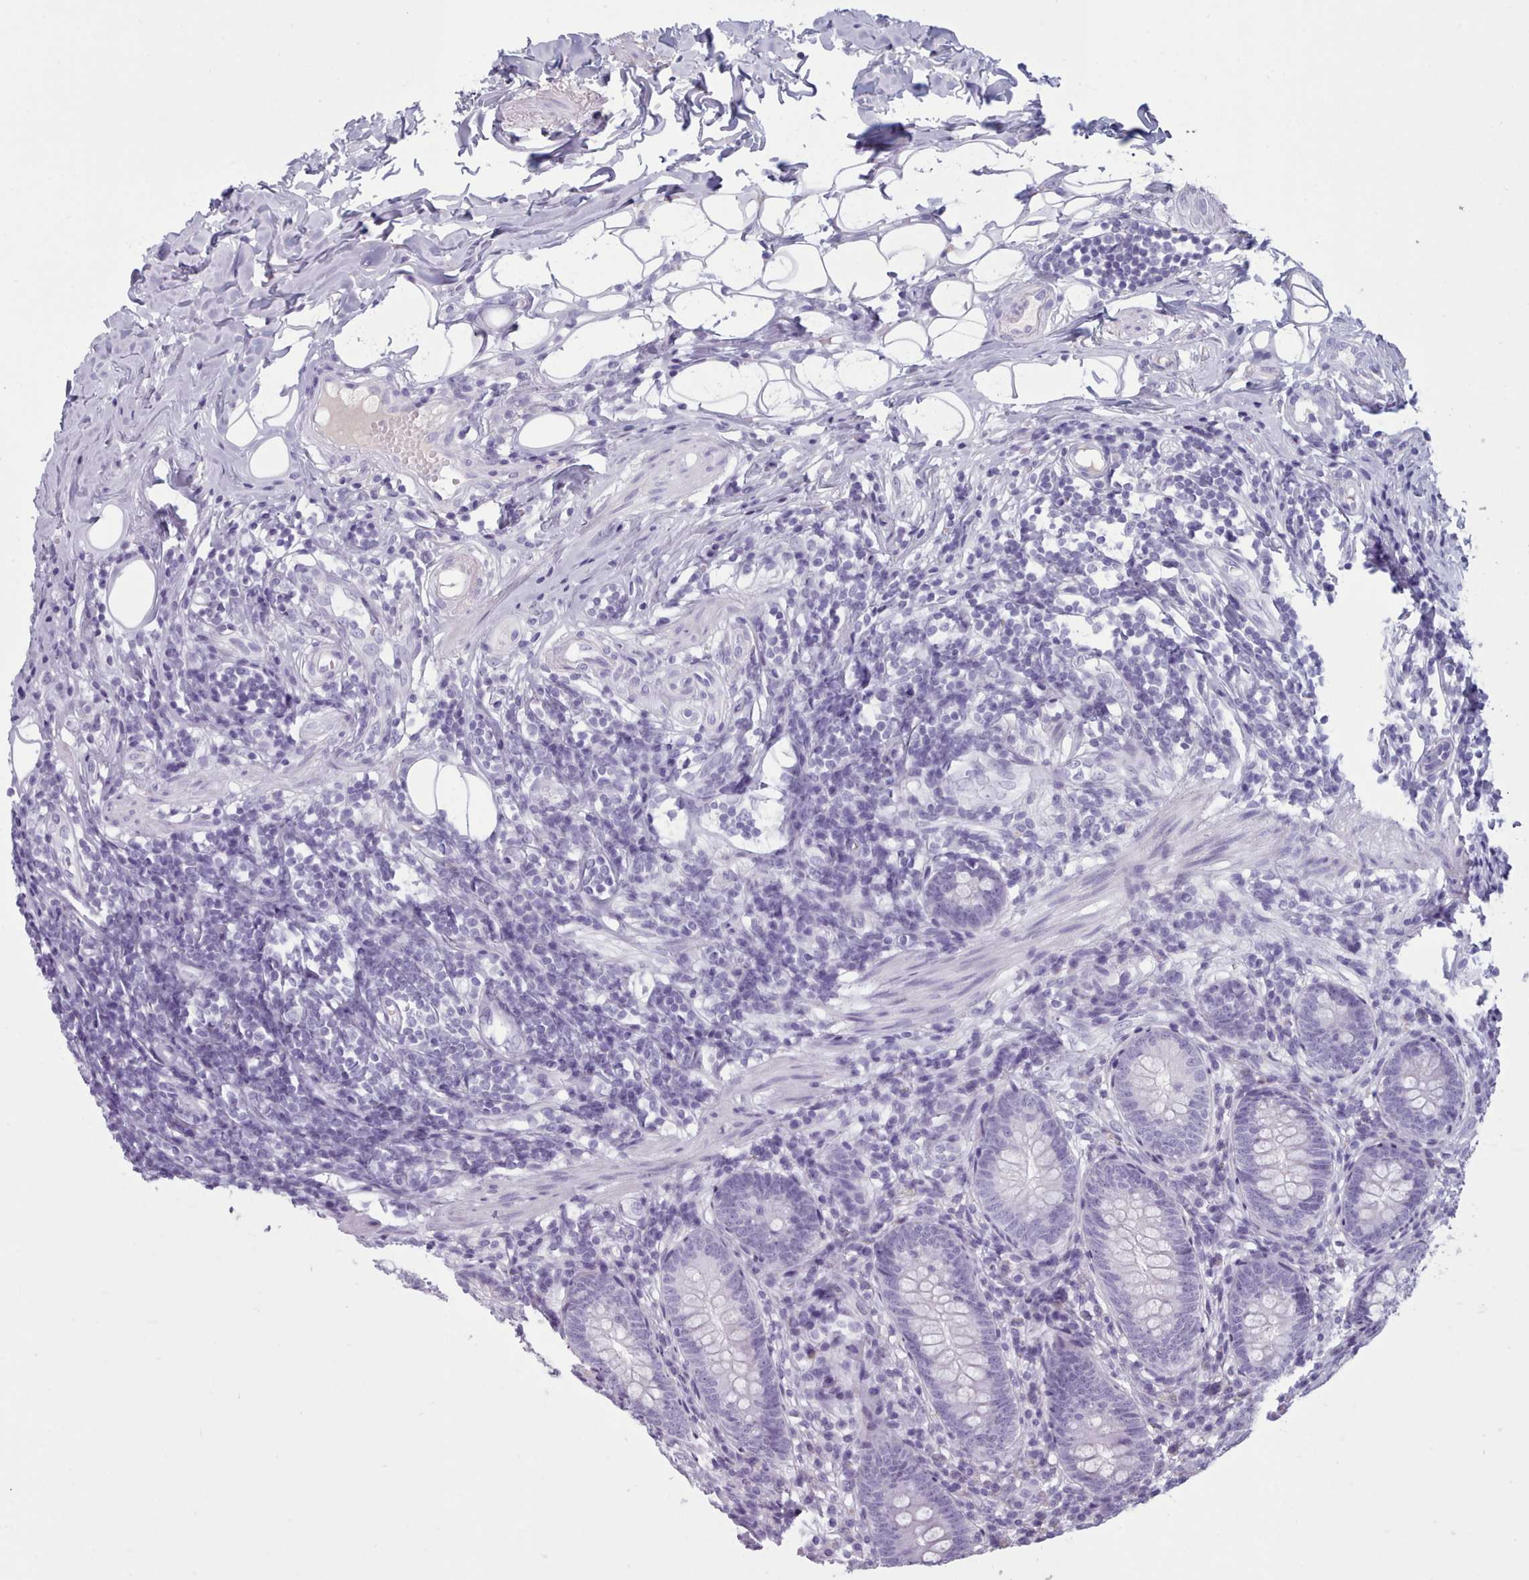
{"staining": {"intensity": "negative", "quantity": "none", "location": "none"}, "tissue": "appendix", "cell_type": "Glandular cells", "image_type": "normal", "snomed": [{"axis": "morphology", "description": "Normal tissue, NOS"}, {"axis": "topography", "description": "Appendix"}], "caption": "The immunohistochemistry (IHC) image has no significant expression in glandular cells of appendix. The staining is performed using DAB brown chromogen with nuclei counter-stained in using hematoxylin.", "gene": "ZNF43", "patient": {"sex": "female", "age": 62}}